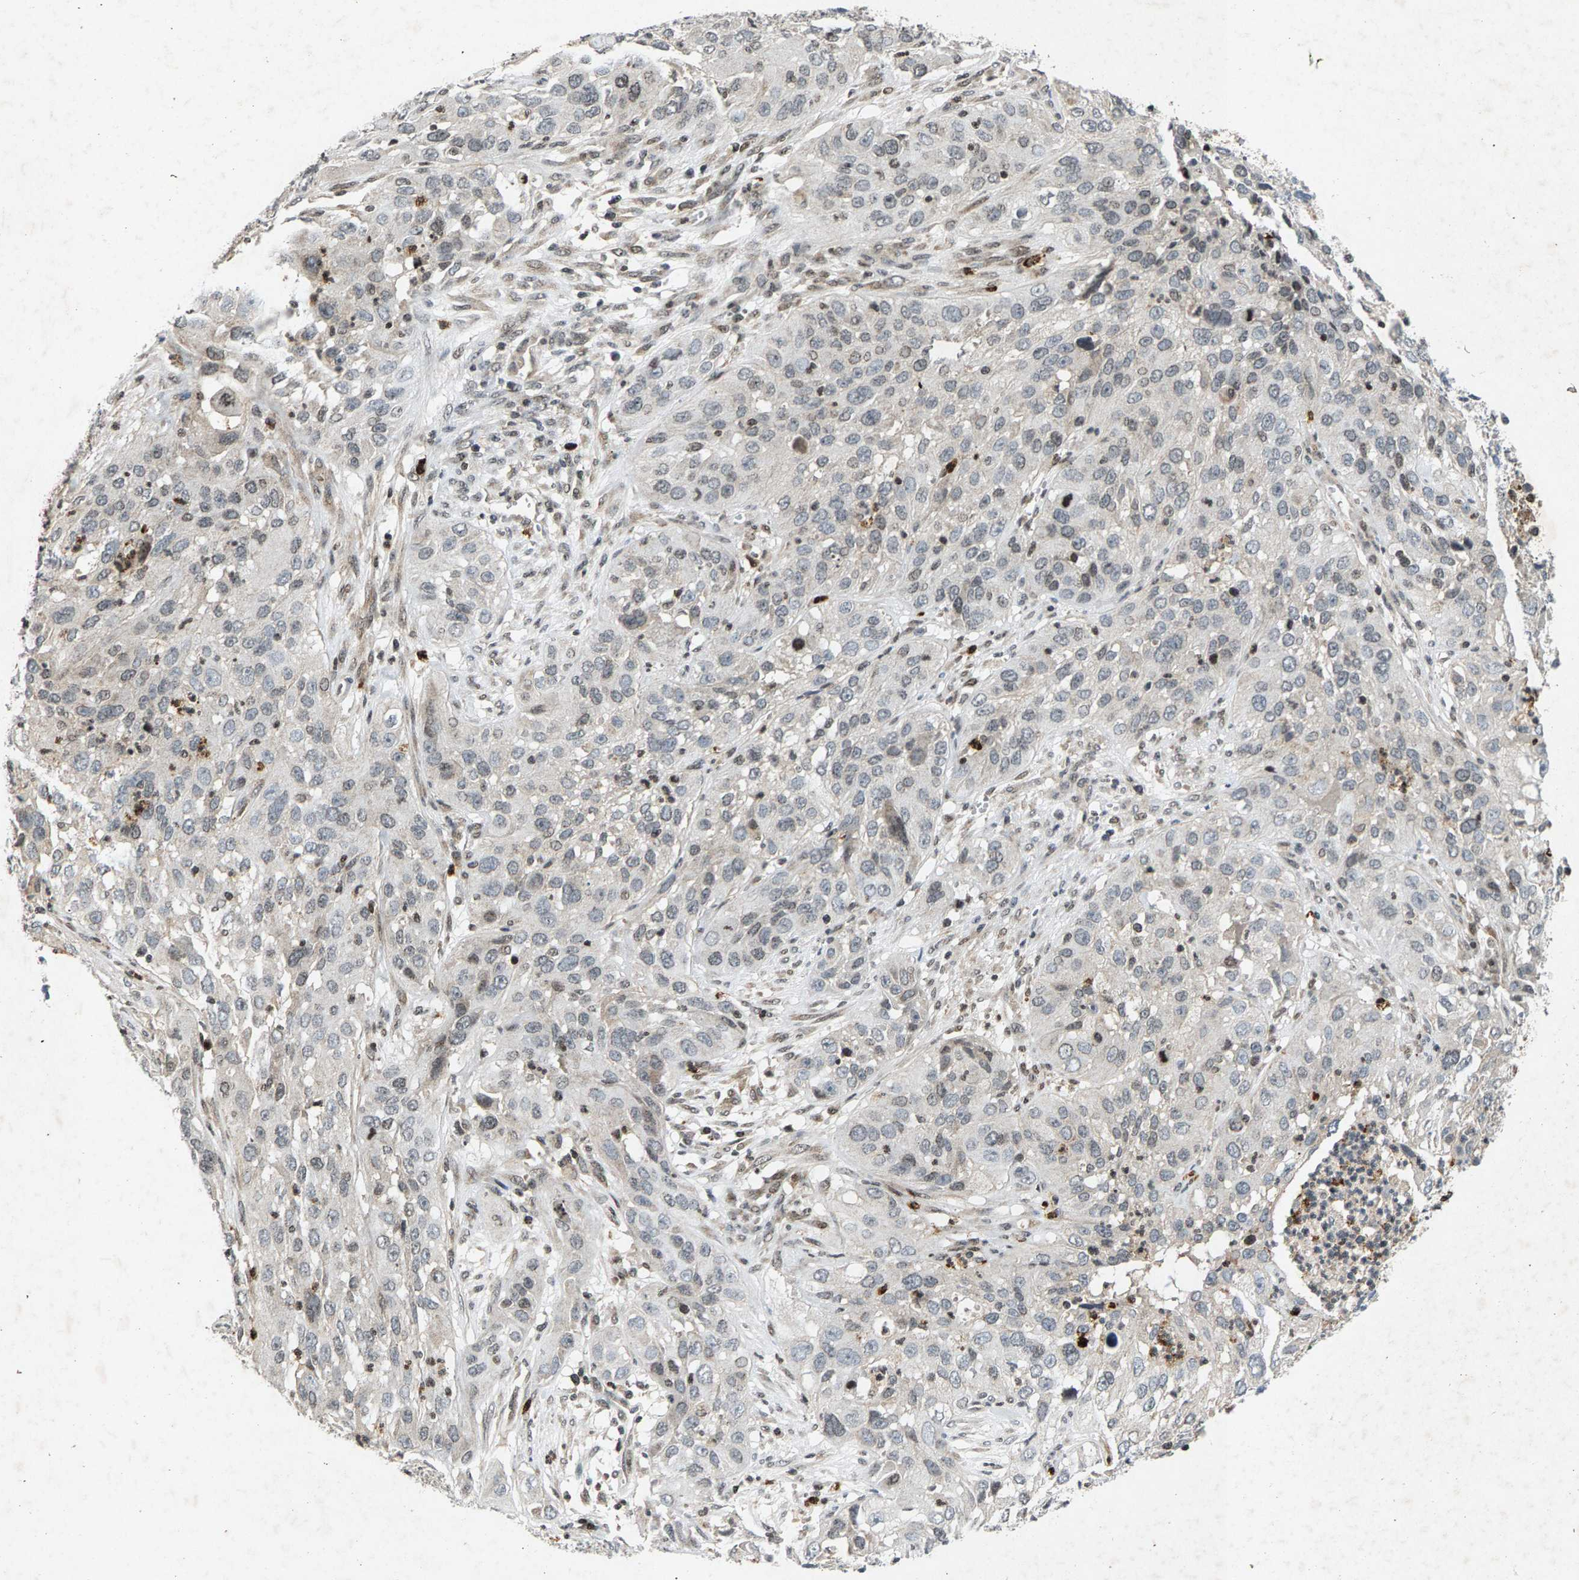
{"staining": {"intensity": "weak", "quantity": "<25%", "location": "nuclear"}, "tissue": "cervical cancer", "cell_type": "Tumor cells", "image_type": "cancer", "snomed": [{"axis": "morphology", "description": "Squamous cell carcinoma, NOS"}, {"axis": "topography", "description": "Cervix"}], "caption": "Tumor cells show no significant protein expression in cervical cancer (squamous cell carcinoma).", "gene": "ZPR1", "patient": {"sex": "female", "age": 32}}